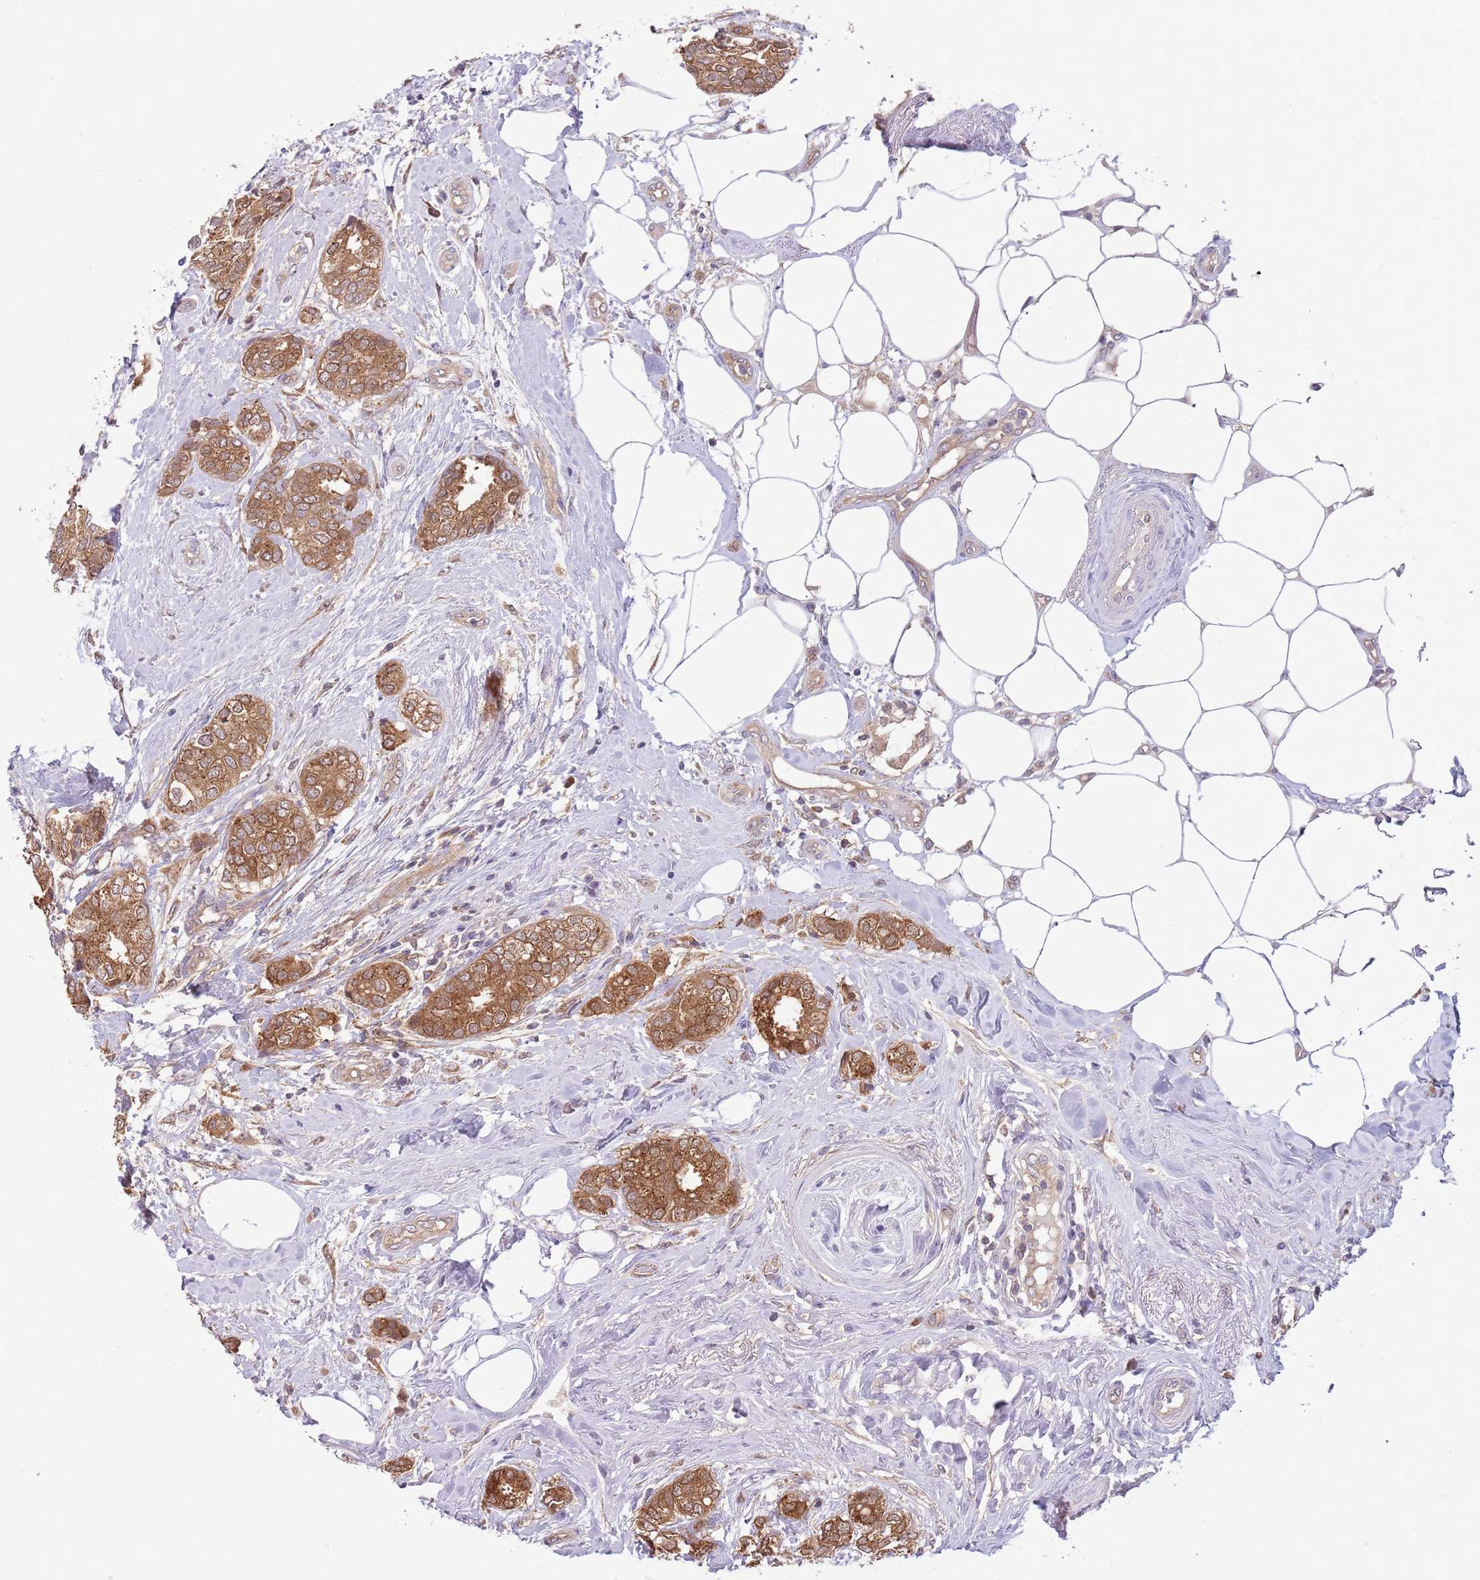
{"staining": {"intensity": "moderate", "quantity": ">75%", "location": "cytoplasmic/membranous"}, "tissue": "breast cancer", "cell_type": "Tumor cells", "image_type": "cancer", "snomed": [{"axis": "morphology", "description": "Duct carcinoma"}, {"axis": "topography", "description": "Breast"}], "caption": "A high-resolution histopathology image shows IHC staining of invasive ductal carcinoma (breast), which displays moderate cytoplasmic/membranous expression in about >75% of tumor cells. Using DAB (brown) and hematoxylin (blue) stains, captured at high magnification using brightfield microscopy.", "gene": "COPE", "patient": {"sex": "female", "age": 73}}